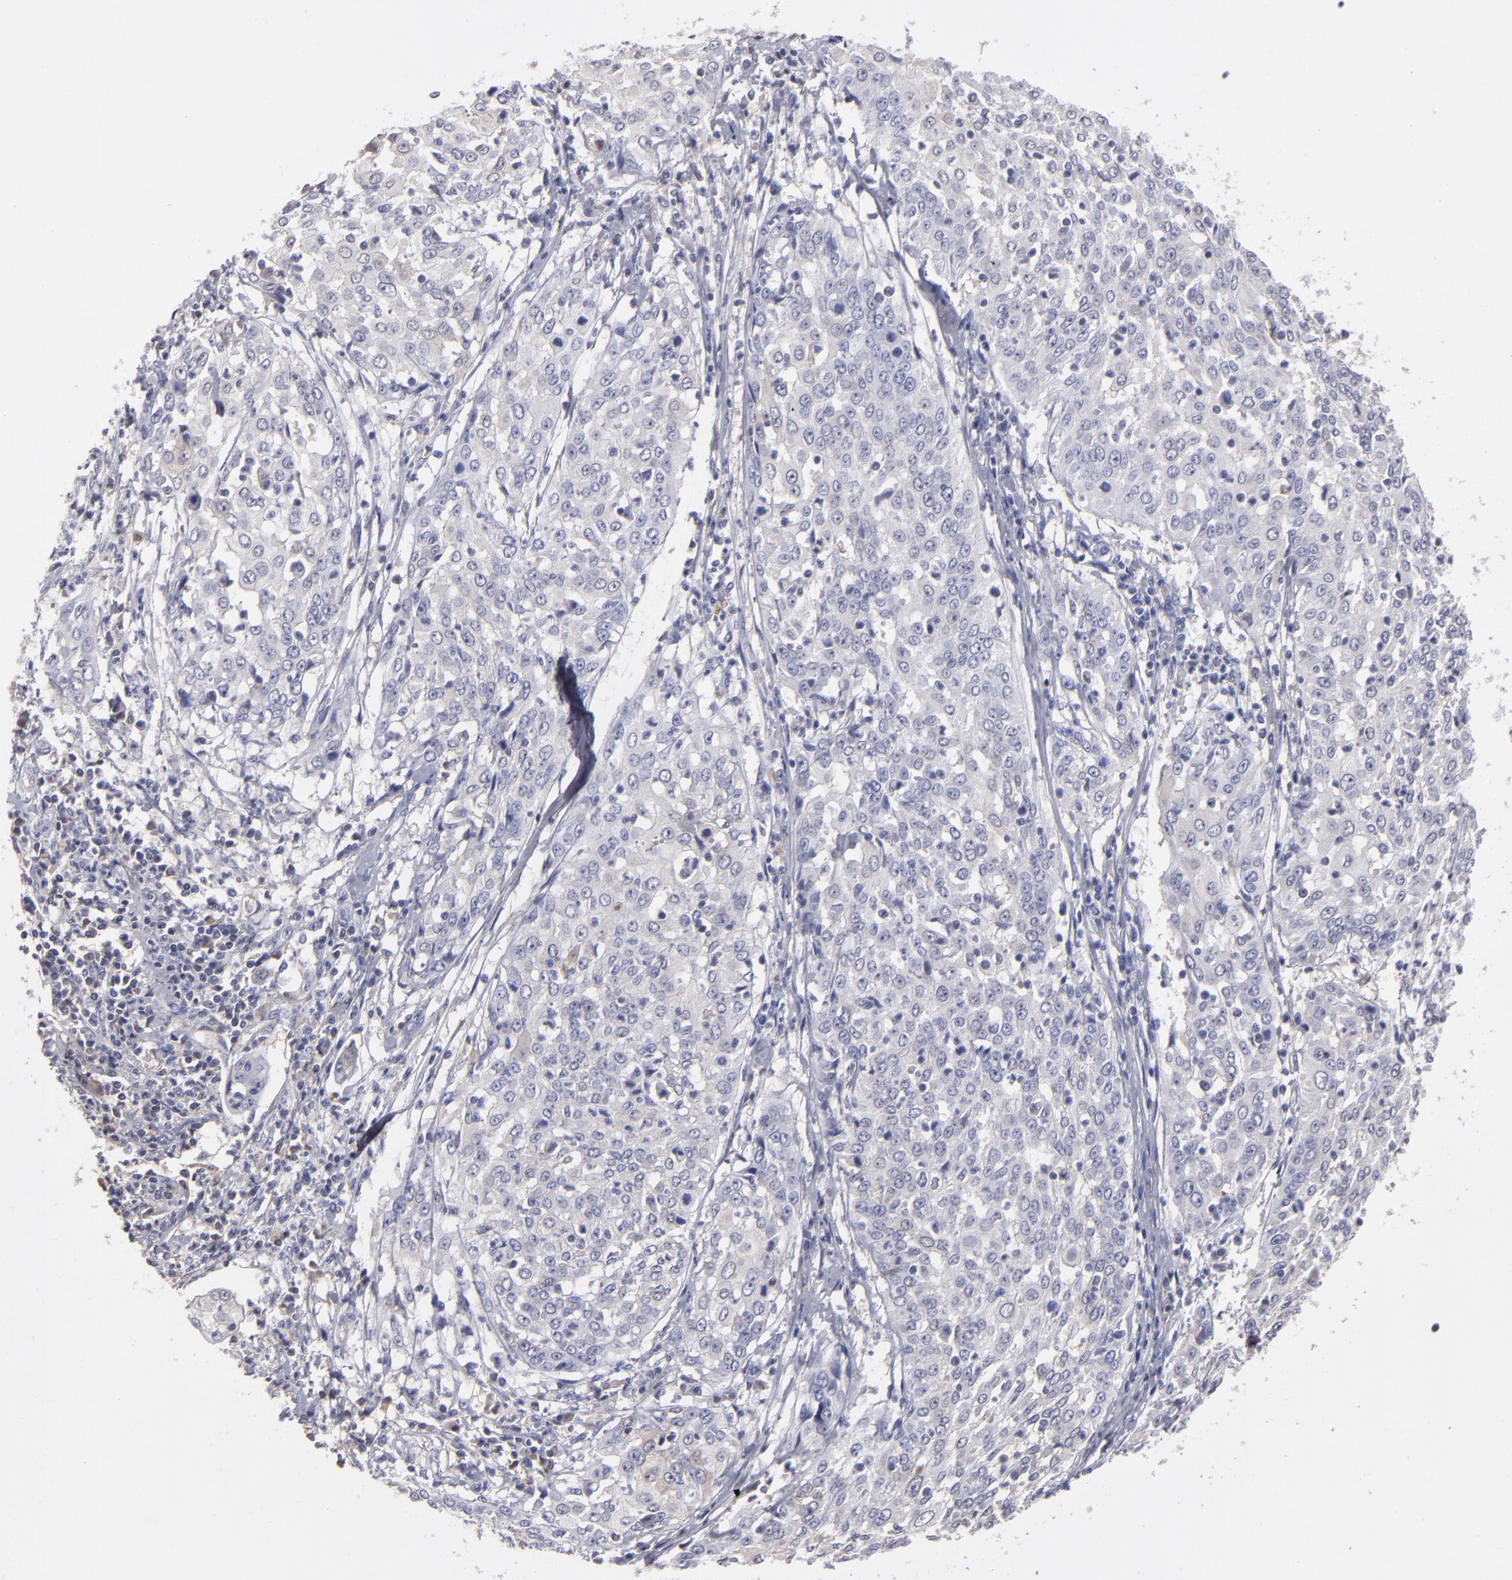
{"staining": {"intensity": "negative", "quantity": "none", "location": "none"}, "tissue": "cervical cancer", "cell_type": "Tumor cells", "image_type": "cancer", "snomed": [{"axis": "morphology", "description": "Squamous cell carcinoma, NOS"}, {"axis": "topography", "description": "Cervix"}], "caption": "Tumor cells show no significant expression in cervical squamous cell carcinoma. Nuclei are stained in blue.", "gene": "ITIH4", "patient": {"sex": "female", "age": 39}}